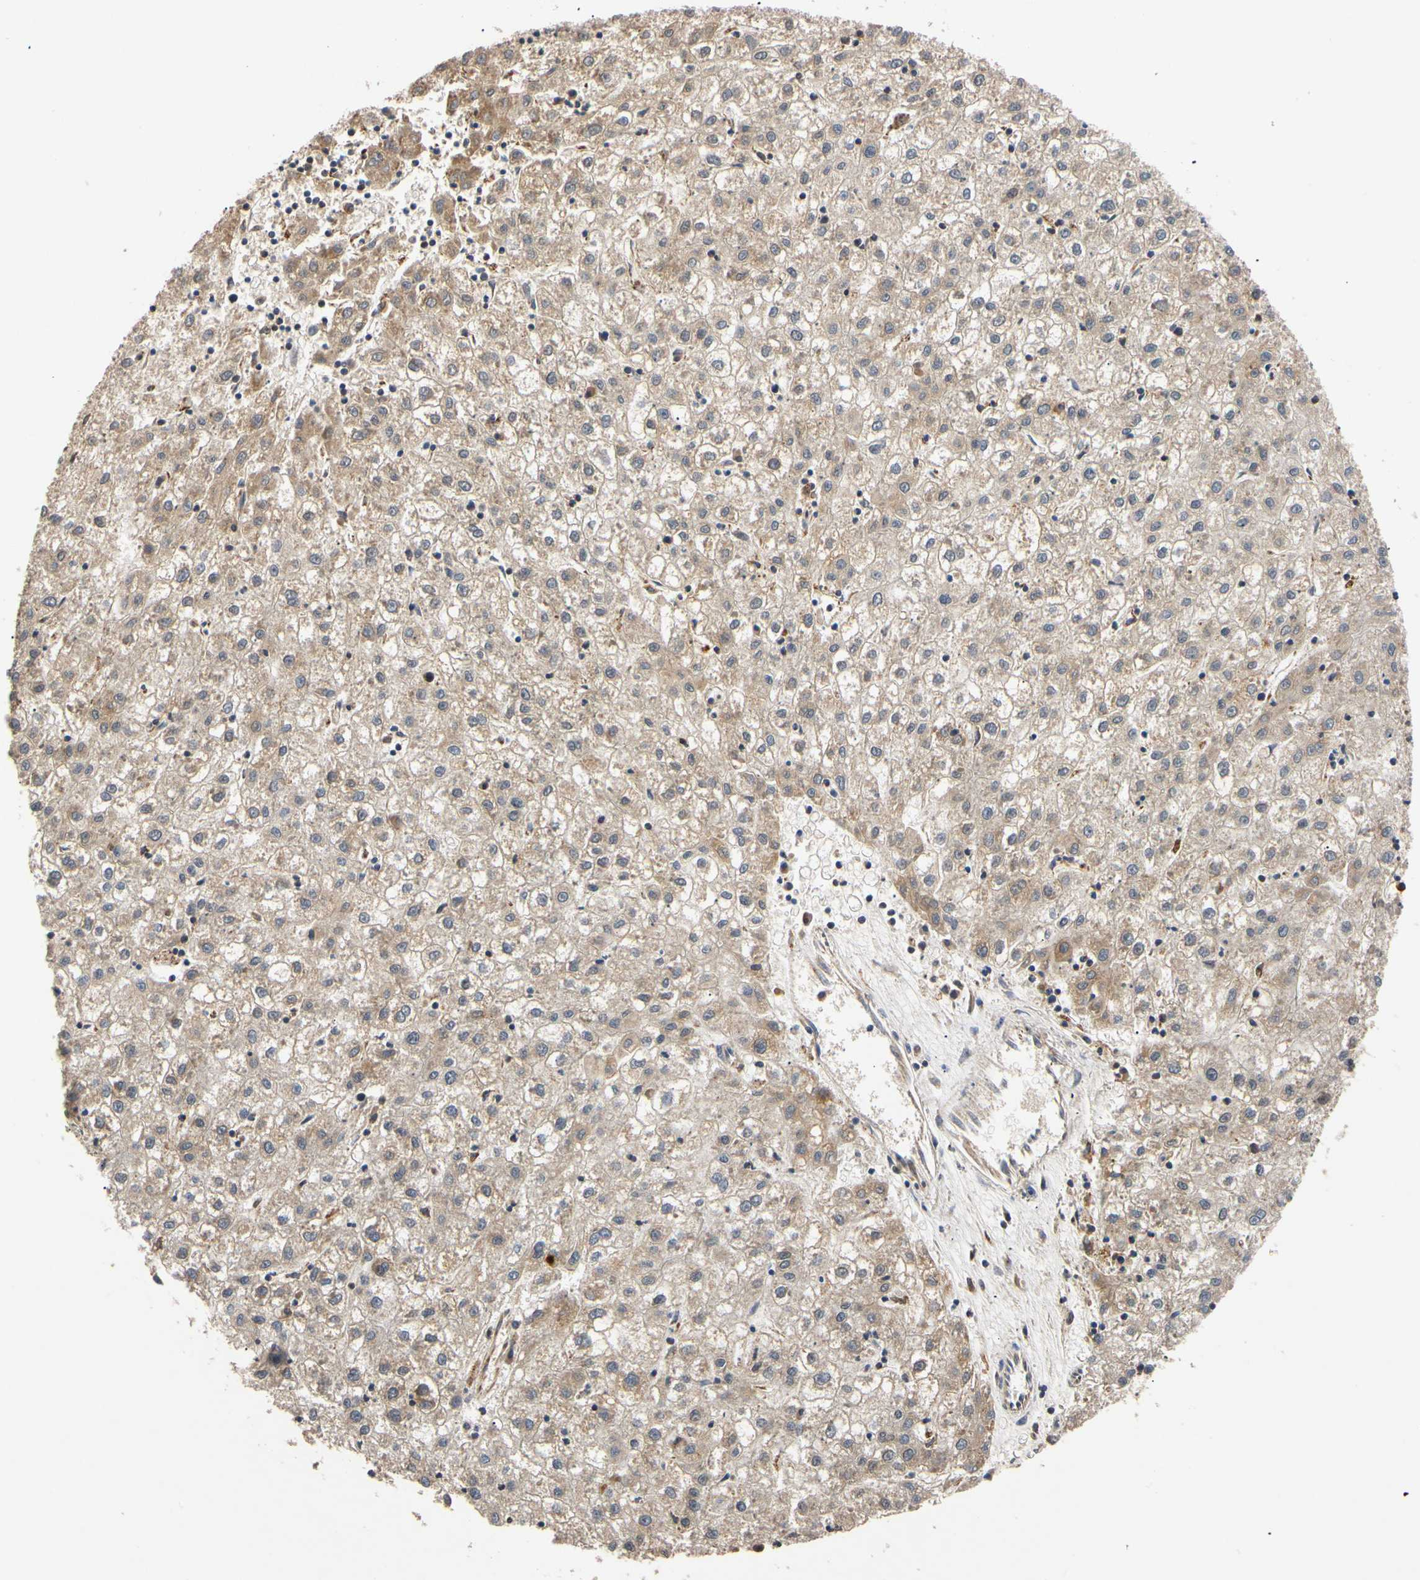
{"staining": {"intensity": "weak", "quantity": ">75%", "location": "cytoplasmic/membranous"}, "tissue": "liver cancer", "cell_type": "Tumor cells", "image_type": "cancer", "snomed": [{"axis": "morphology", "description": "Carcinoma, Hepatocellular, NOS"}, {"axis": "topography", "description": "Liver"}], "caption": "A photomicrograph of human liver cancer stained for a protein reveals weak cytoplasmic/membranous brown staining in tumor cells. (DAB (3,3'-diaminobenzidine) IHC, brown staining for protein, blue staining for nuclei).", "gene": "MRPS22", "patient": {"sex": "male", "age": 72}}